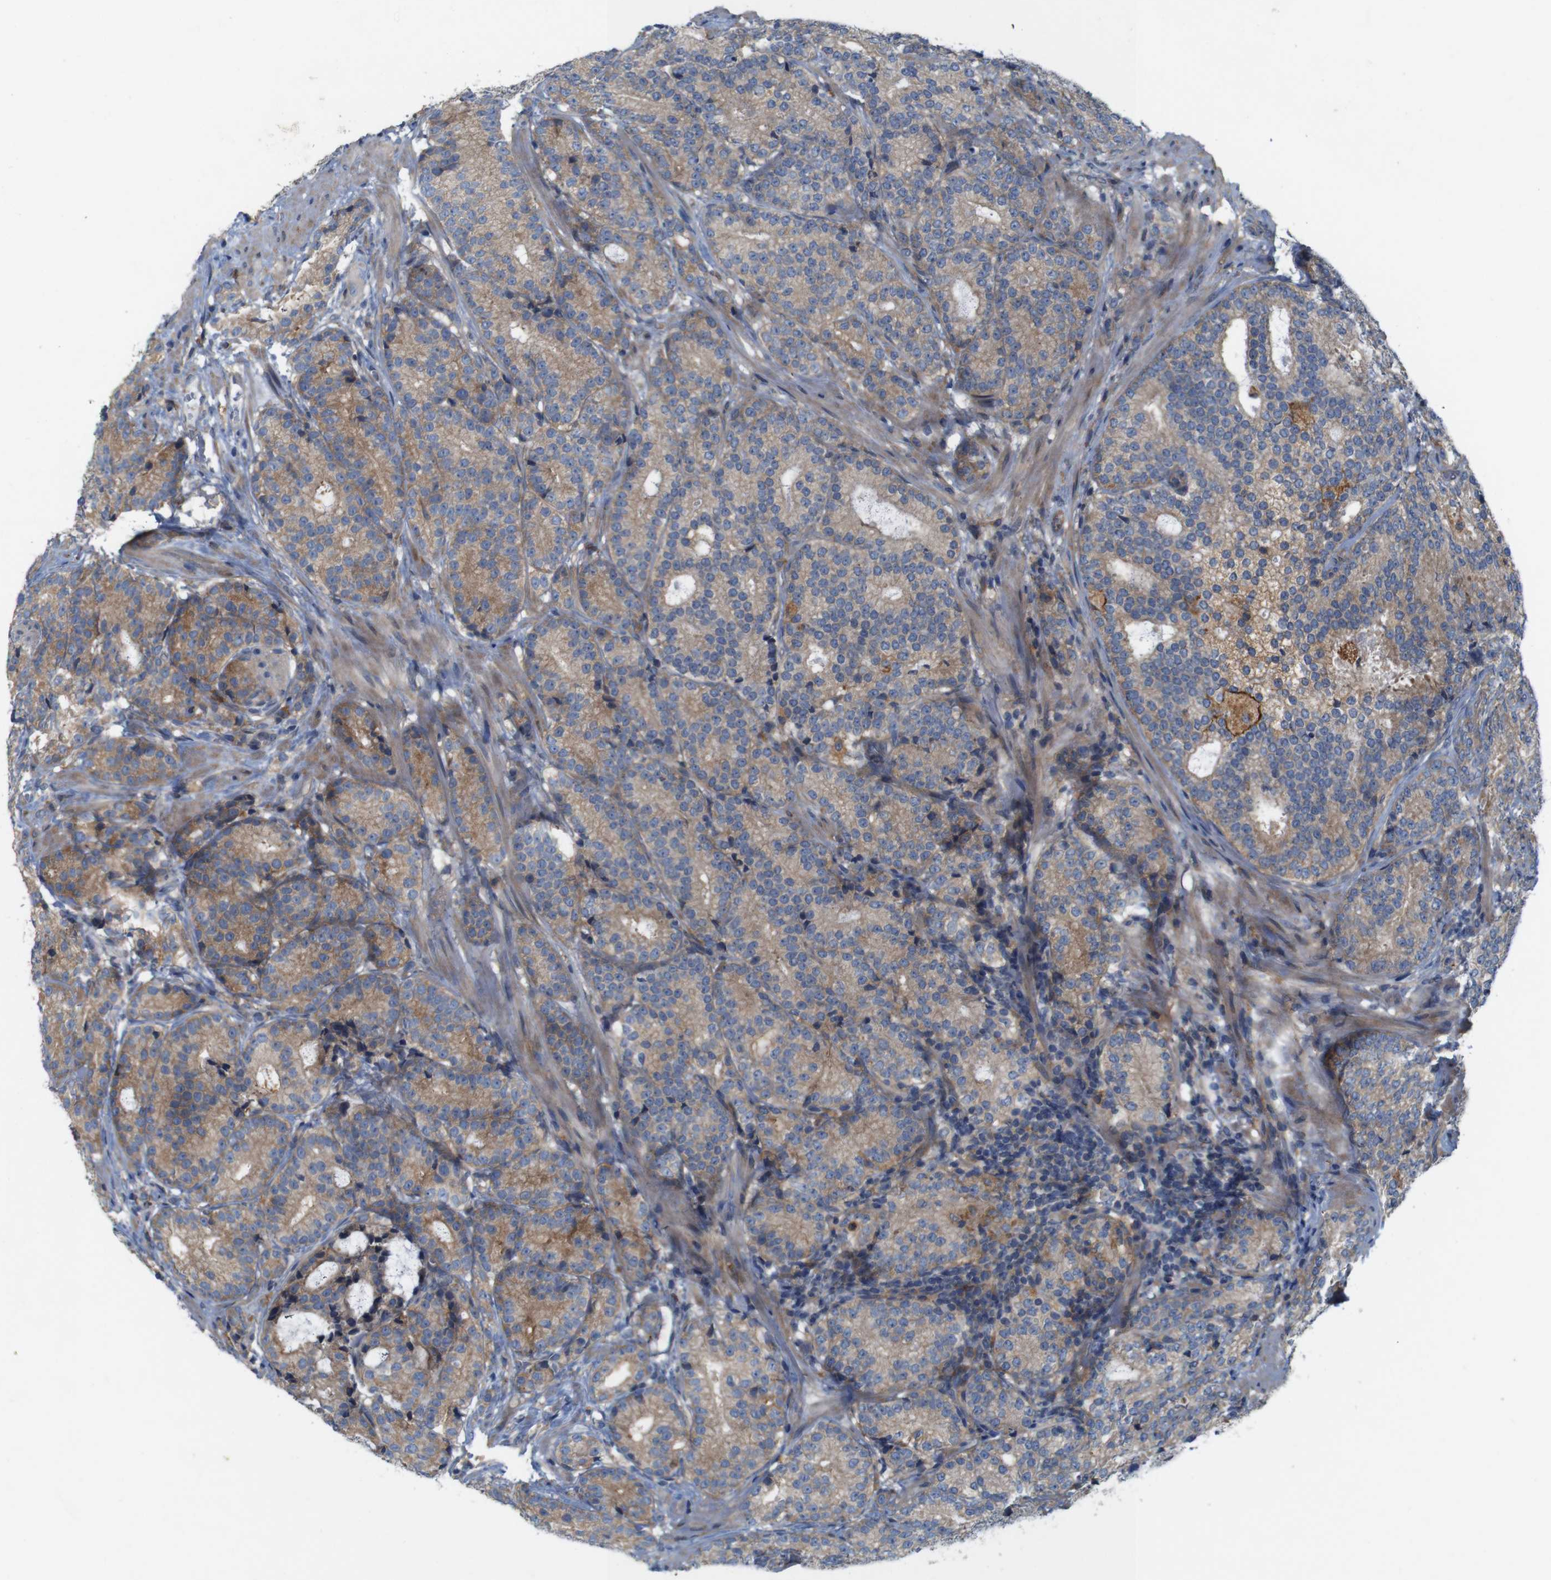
{"staining": {"intensity": "moderate", "quantity": ">75%", "location": "cytoplasmic/membranous"}, "tissue": "prostate cancer", "cell_type": "Tumor cells", "image_type": "cancer", "snomed": [{"axis": "morphology", "description": "Adenocarcinoma, High grade"}, {"axis": "topography", "description": "Prostate"}], "caption": "Protein expression analysis of human prostate cancer (high-grade adenocarcinoma) reveals moderate cytoplasmic/membranous staining in approximately >75% of tumor cells.", "gene": "SIGLEC8", "patient": {"sex": "male", "age": 61}}